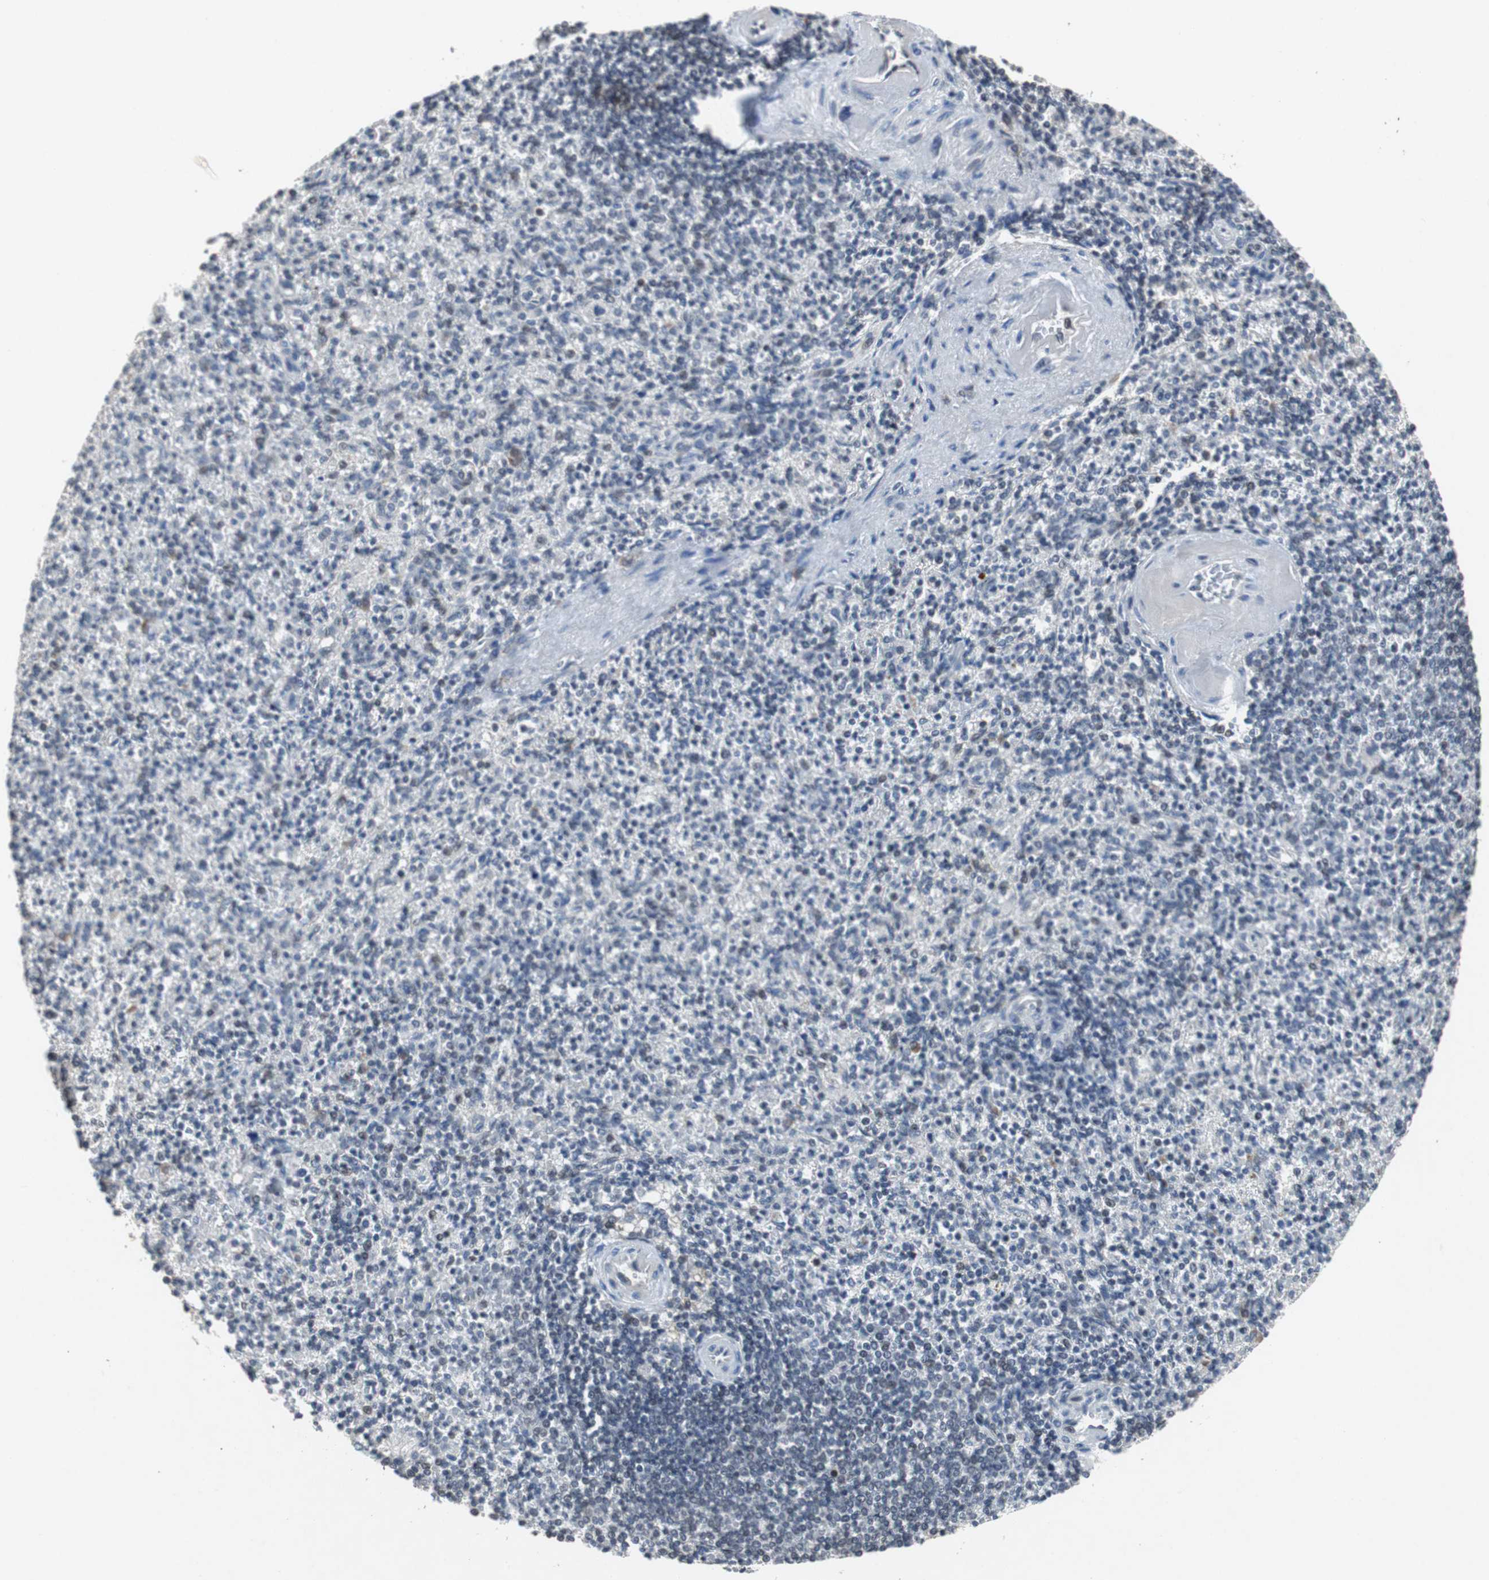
{"staining": {"intensity": "negative", "quantity": "none", "location": "none"}, "tissue": "spleen", "cell_type": "Cells in red pulp", "image_type": "normal", "snomed": [{"axis": "morphology", "description": "Normal tissue, NOS"}, {"axis": "topography", "description": "Spleen"}], "caption": "Spleen stained for a protein using IHC reveals no staining cells in red pulp.", "gene": "TP63", "patient": {"sex": "female", "age": 74}}